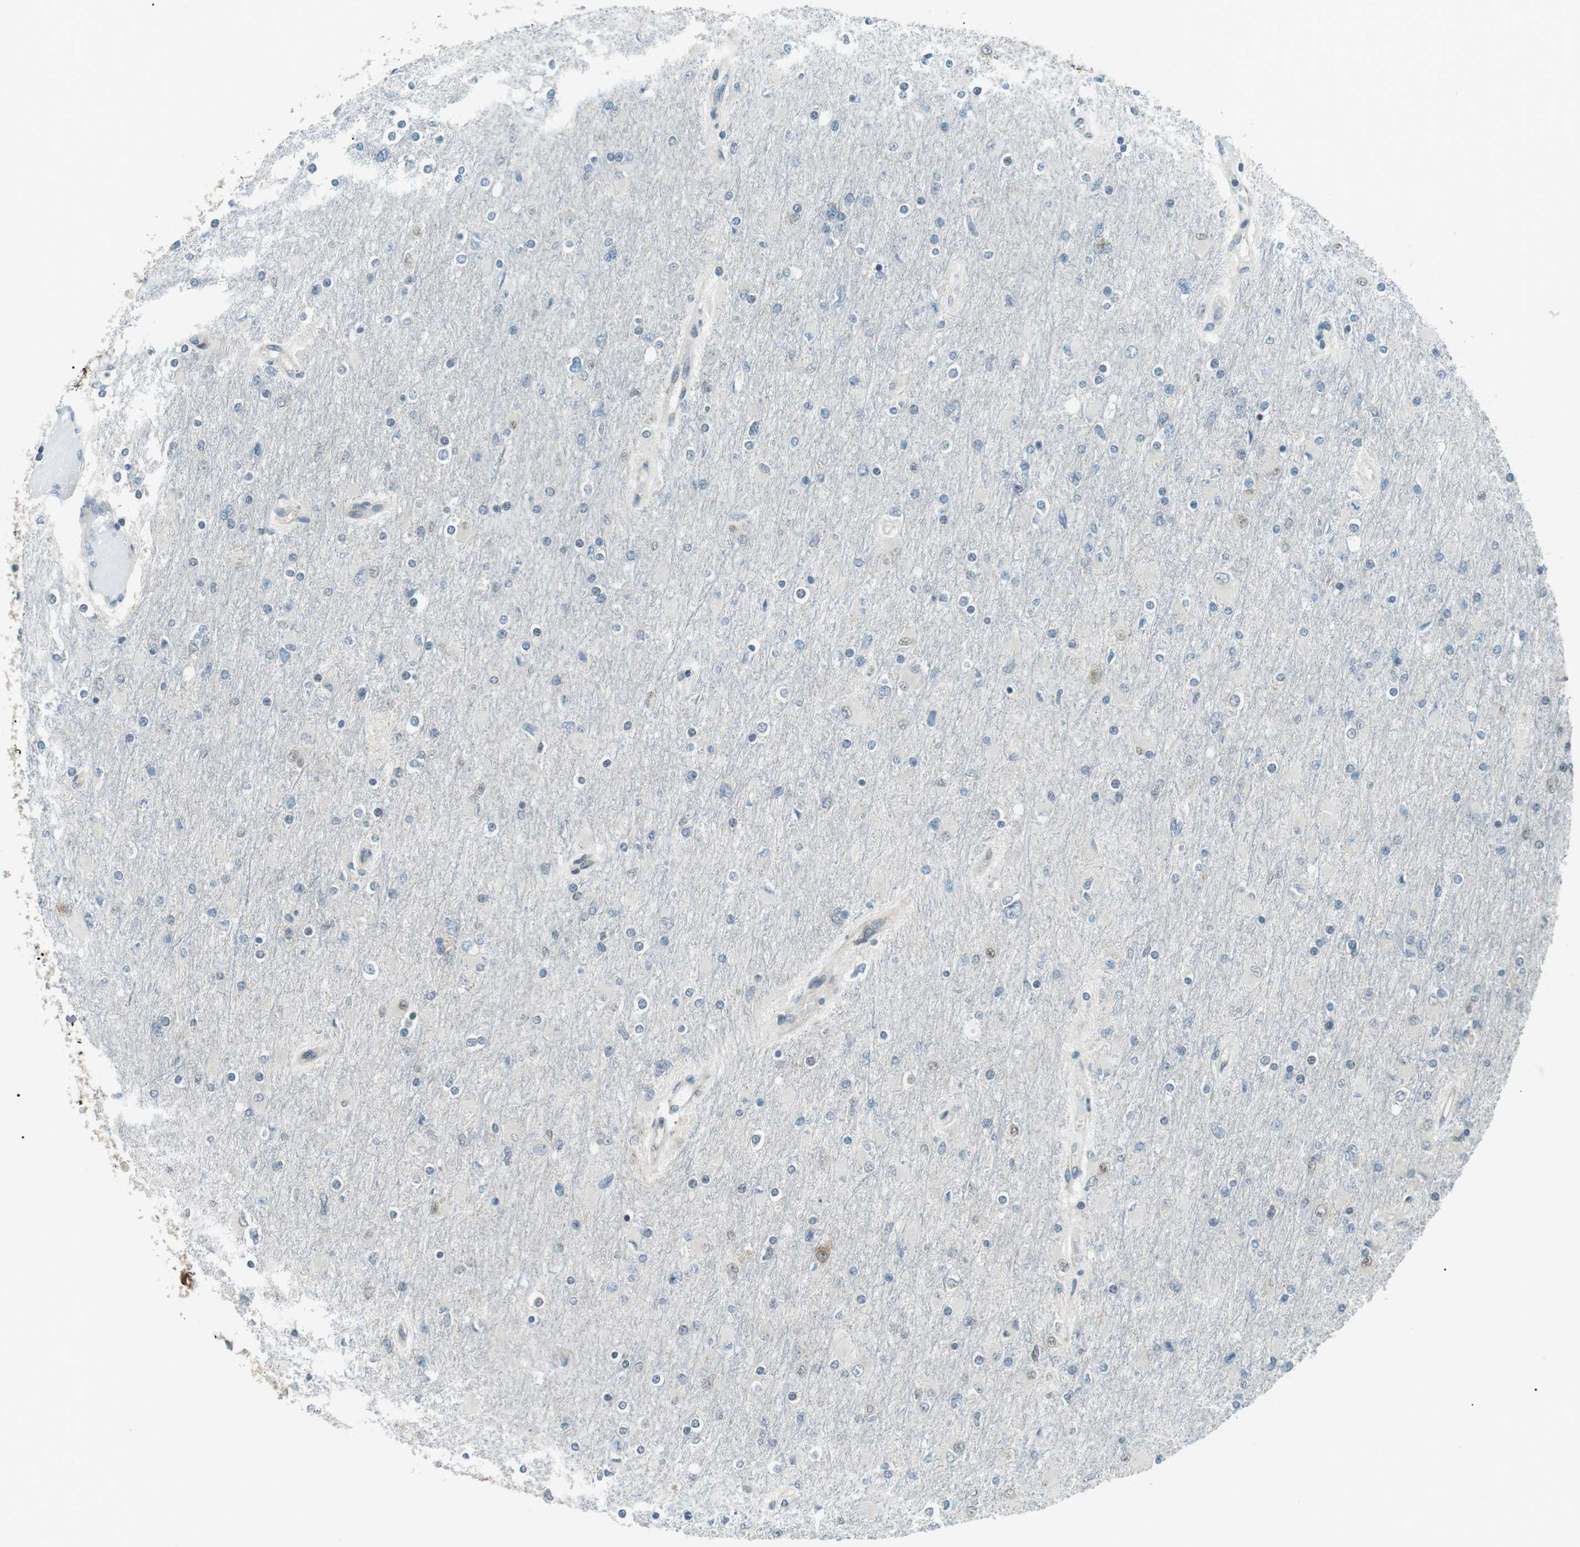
{"staining": {"intensity": "negative", "quantity": "none", "location": "none"}, "tissue": "glioma", "cell_type": "Tumor cells", "image_type": "cancer", "snomed": [{"axis": "morphology", "description": "Glioma, malignant, High grade"}, {"axis": "topography", "description": "Cerebral cortex"}], "caption": "Immunohistochemistry photomicrograph of neoplastic tissue: high-grade glioma (malignant) stained with DAB (3,3'-diaminobenzidine) reveals no significant protein staining in tumor cells.", "gene": "TMEM74", "patient": {"sex": "female", "age": 36}}